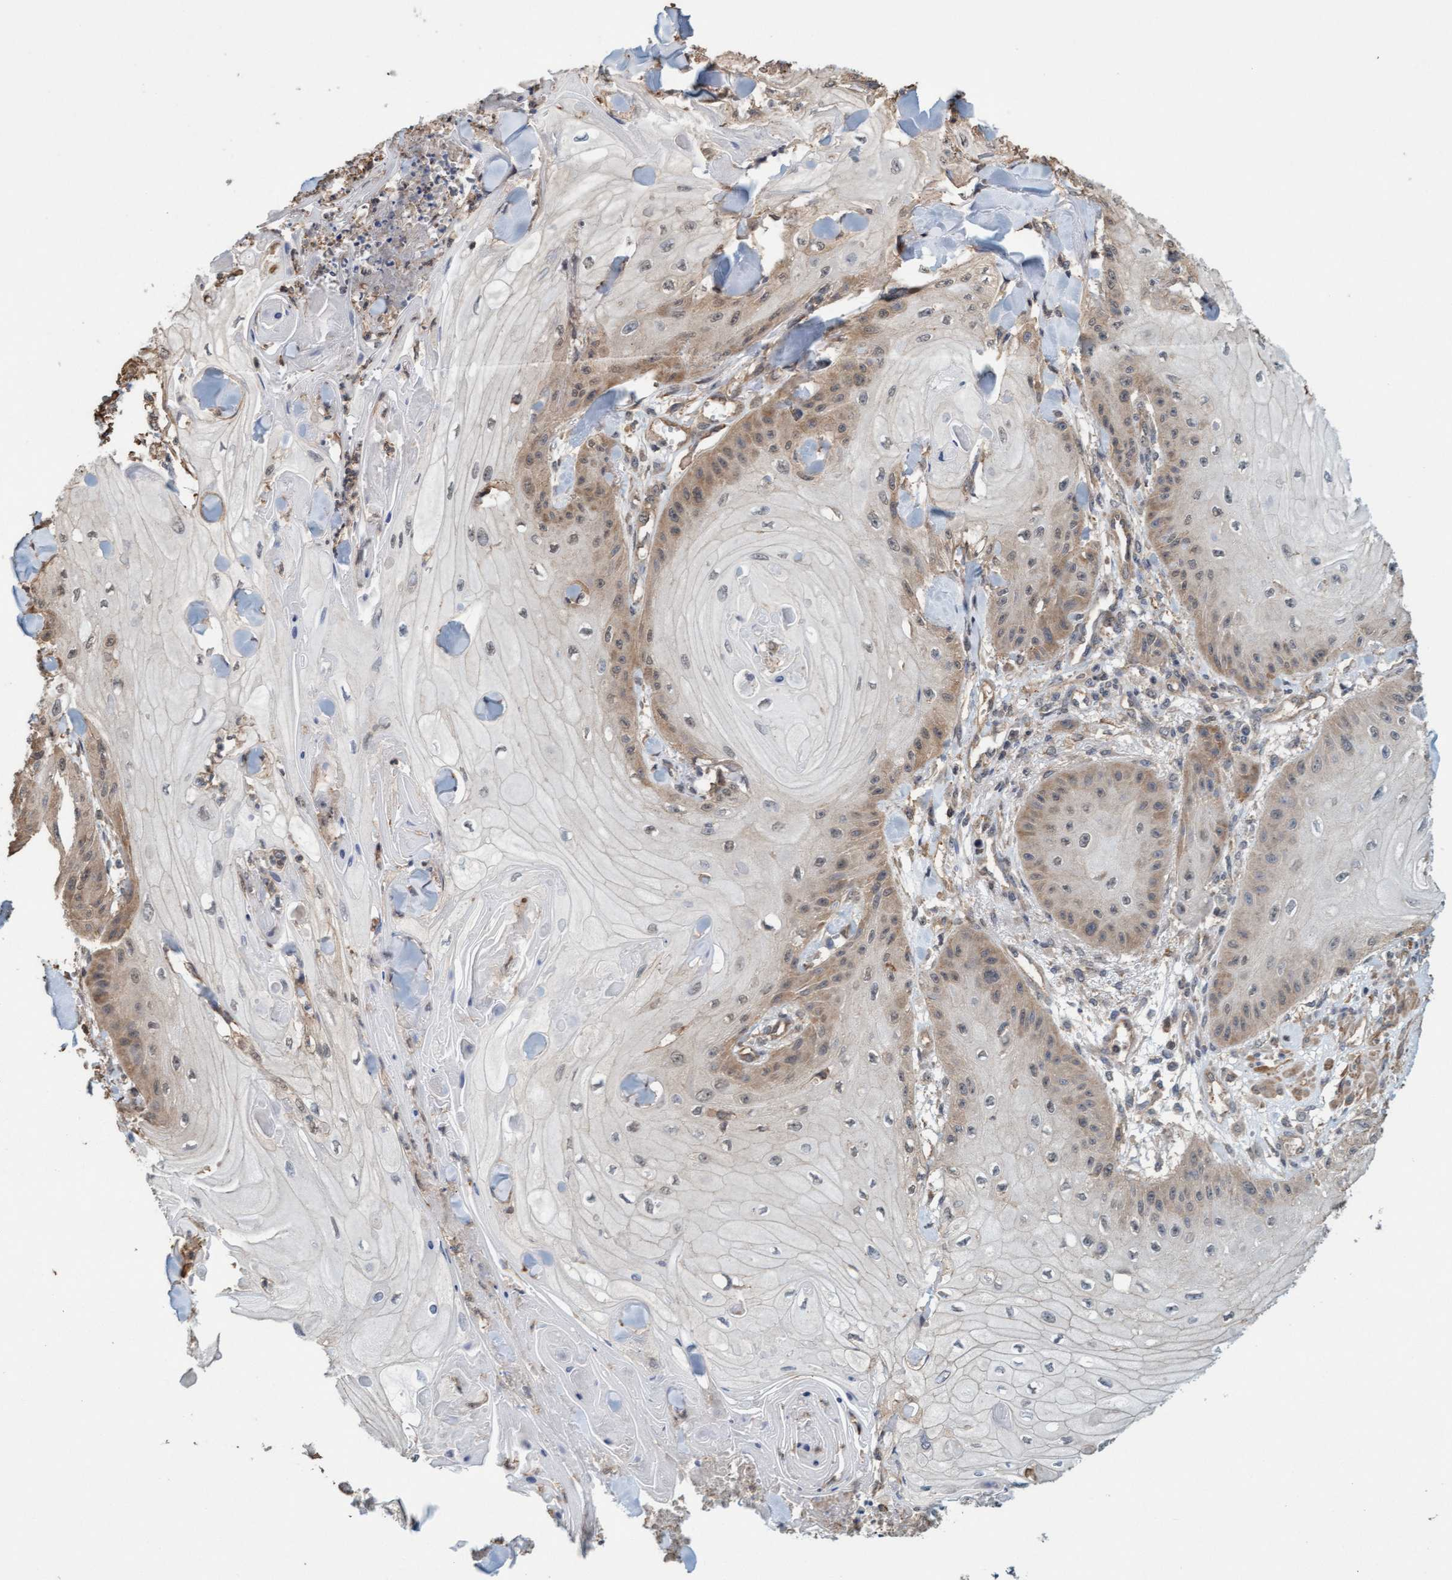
{"staining": {"intensity": "moderate", "quantity": "25%-75%", "location": "cytoplasmic/membranous"}, "tissue": "skin cancer", "cell_type": "Tumor cells", "image_type": "cancer", "snomed": [{"axis": "morphology", "description": "Squamous cell carcinoma, NOS"}, {"axis": "topography", "description": "Skin"}], "caption": "Protein expression analysis of human skin squamous cell carcinoma reveals moderate cytoplasmic/membranous staining in approximately 25%-75% of tumor cells.", "gene": "FXR2", "patient": {"sex": "male", "age": 74}}